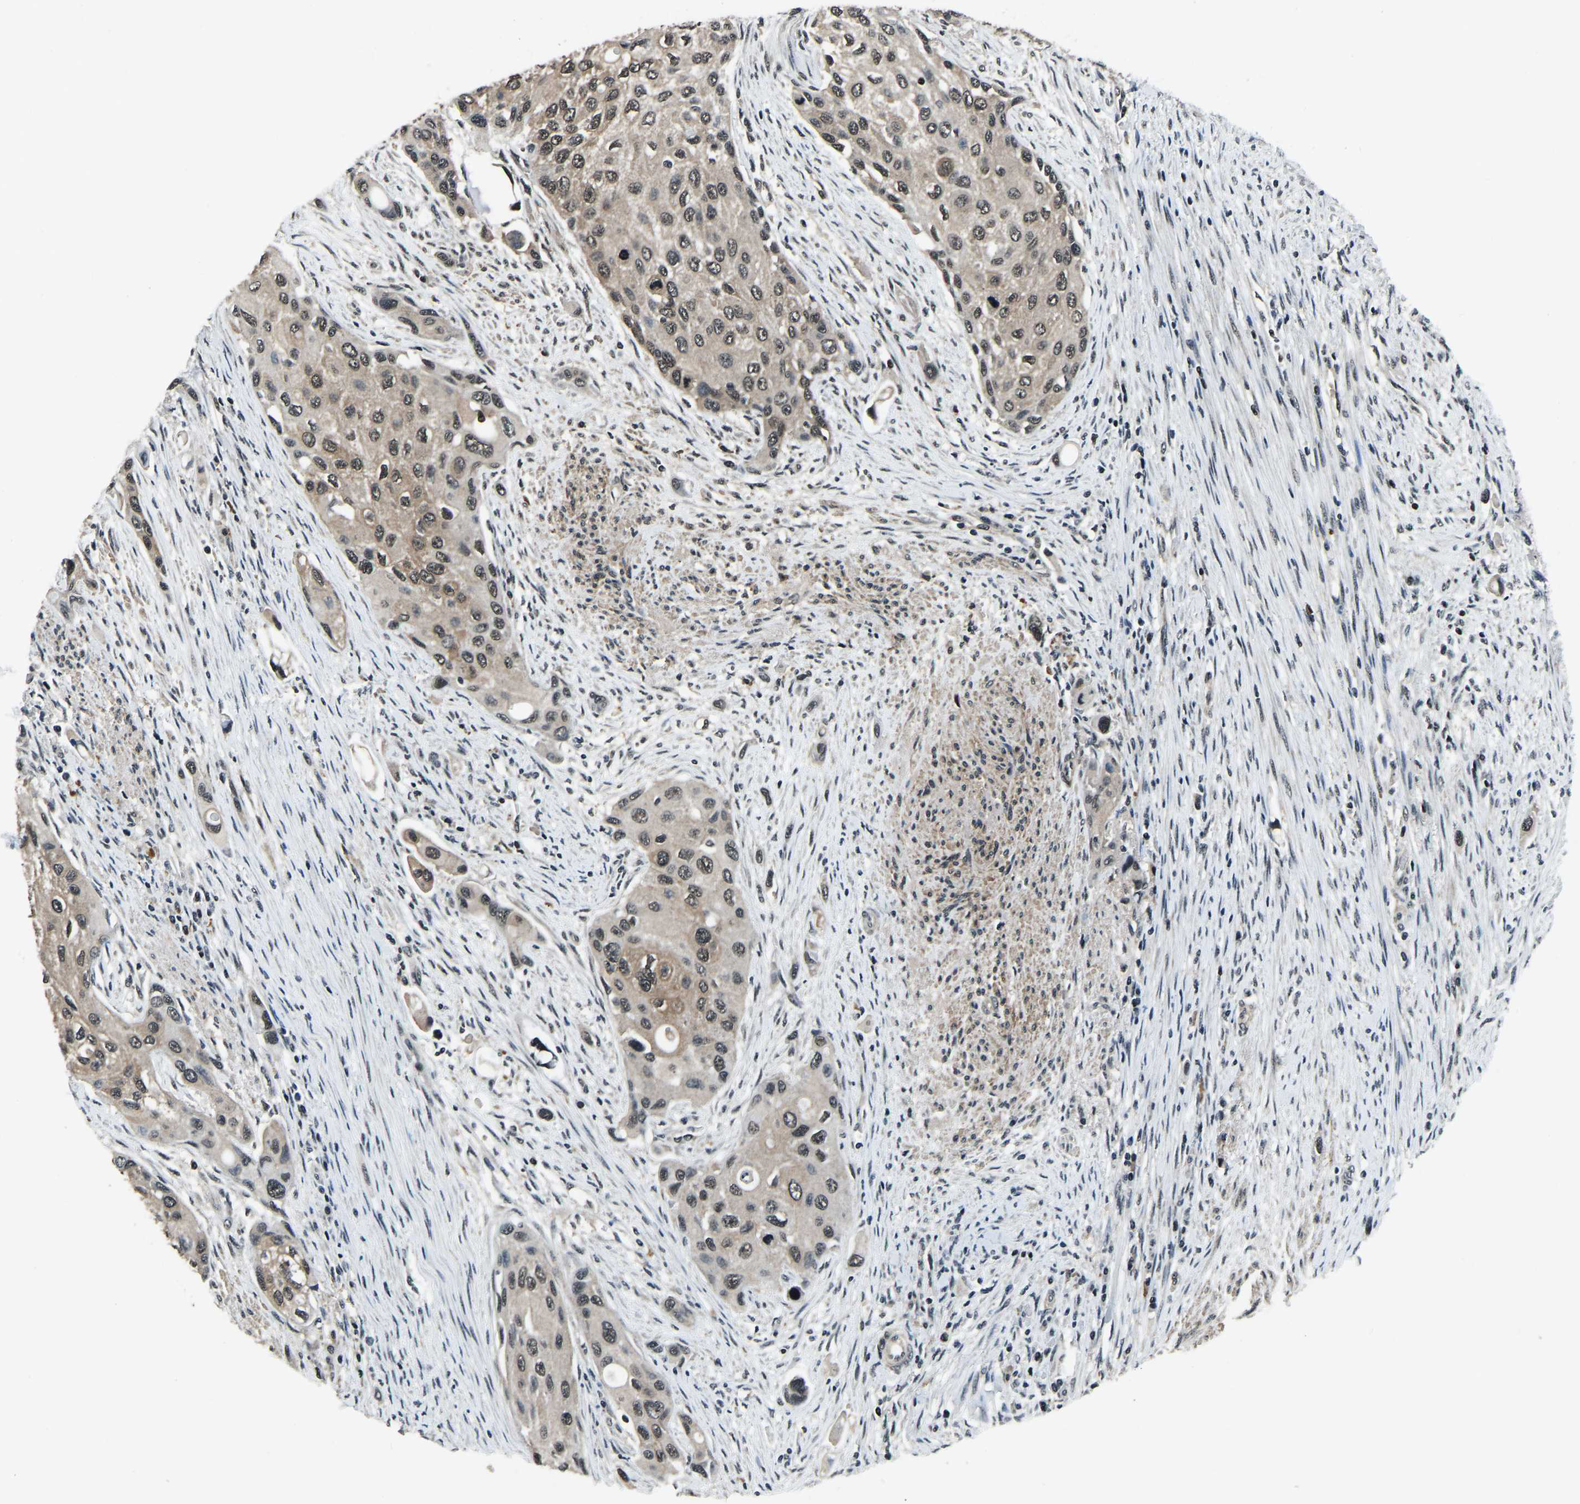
{"staining": {"intensity": "weak", "quantity": ">75%", "location": "cytoplasmic/membranous,nuclear"}, "tissue": "urothelial cancer", "cell_type": "Tumor cells", "image_type": "cancer", "snomed": [{"axis": "morphology", "description": "Urothelial carcinoma, High grade"}, {"axis": "topography", "description": "Urinary bladder"}], "caption": "Protein staining of urothelial cancer tissue reveals weak cytoplasmic/membranous and nuclear positivity in about >75% of tumor cells.", "gene": "ANKIB1", "patient": {"sex": "female", "age": 56}}